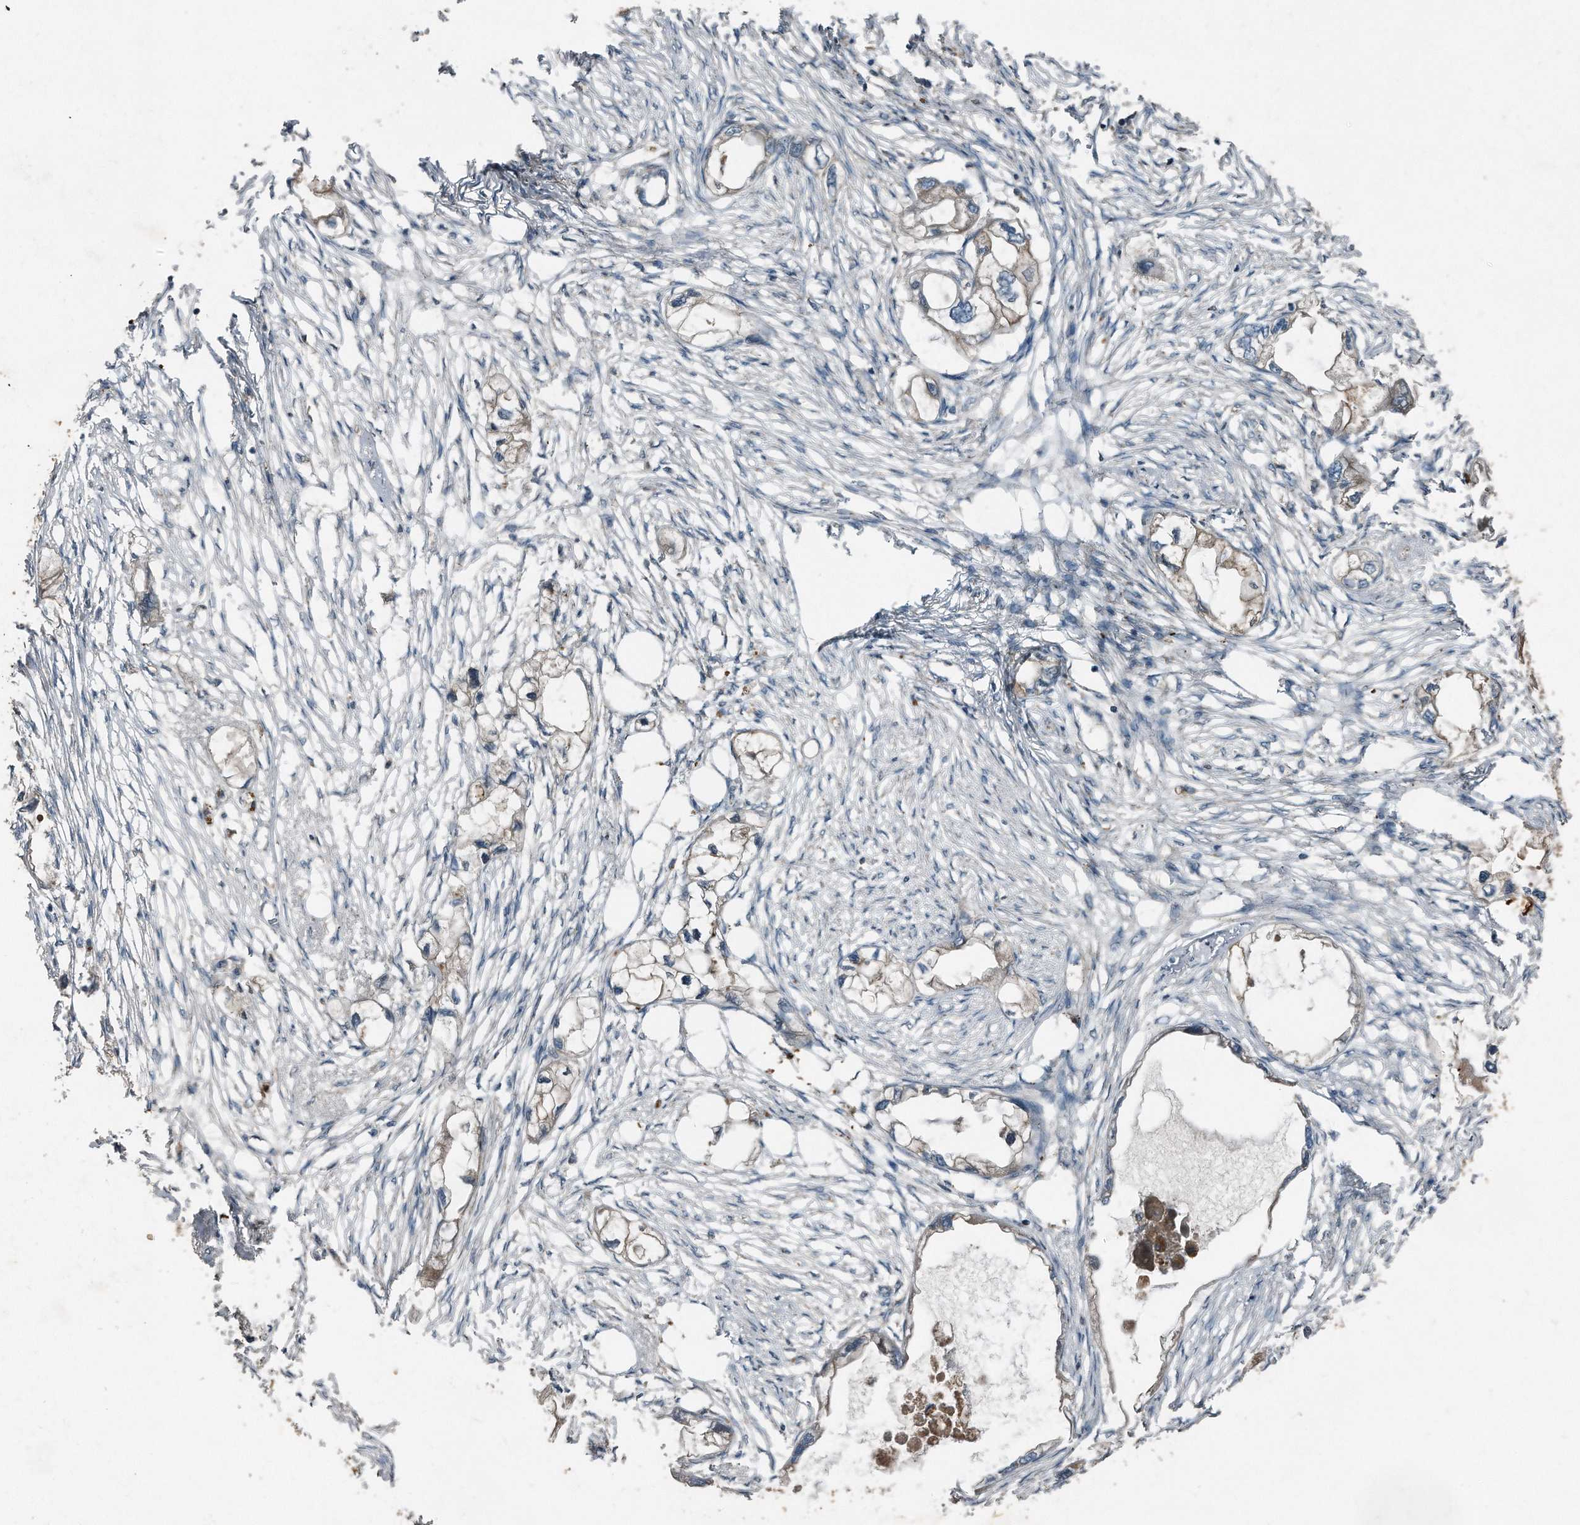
{"staining": {"intensity": "weak", "quantity": "25%-75%", "location": "cytoplasmic/membranous"}, "tissue": "endometrial cancer", "cell_type": "Tumor cells", "image_type": "cancer", "snomed": [{"axis": "morphology", "description": "Adenocarcinoma, NOS"}, {"axis": "morphology", "description": "Adenocarcinoma, metastatic, NOS"}, {"axis": "topography", "description": "Adipose tissue"}, {"axis": "topography", "description": "Endometrium"}], "caption": "Human endometrial metastatic adenocarcinoma stained with a protein marker exhibits weak staining in tumor cells.", "gene": "C9", "patient": {"sex": "female", "age": 67}}